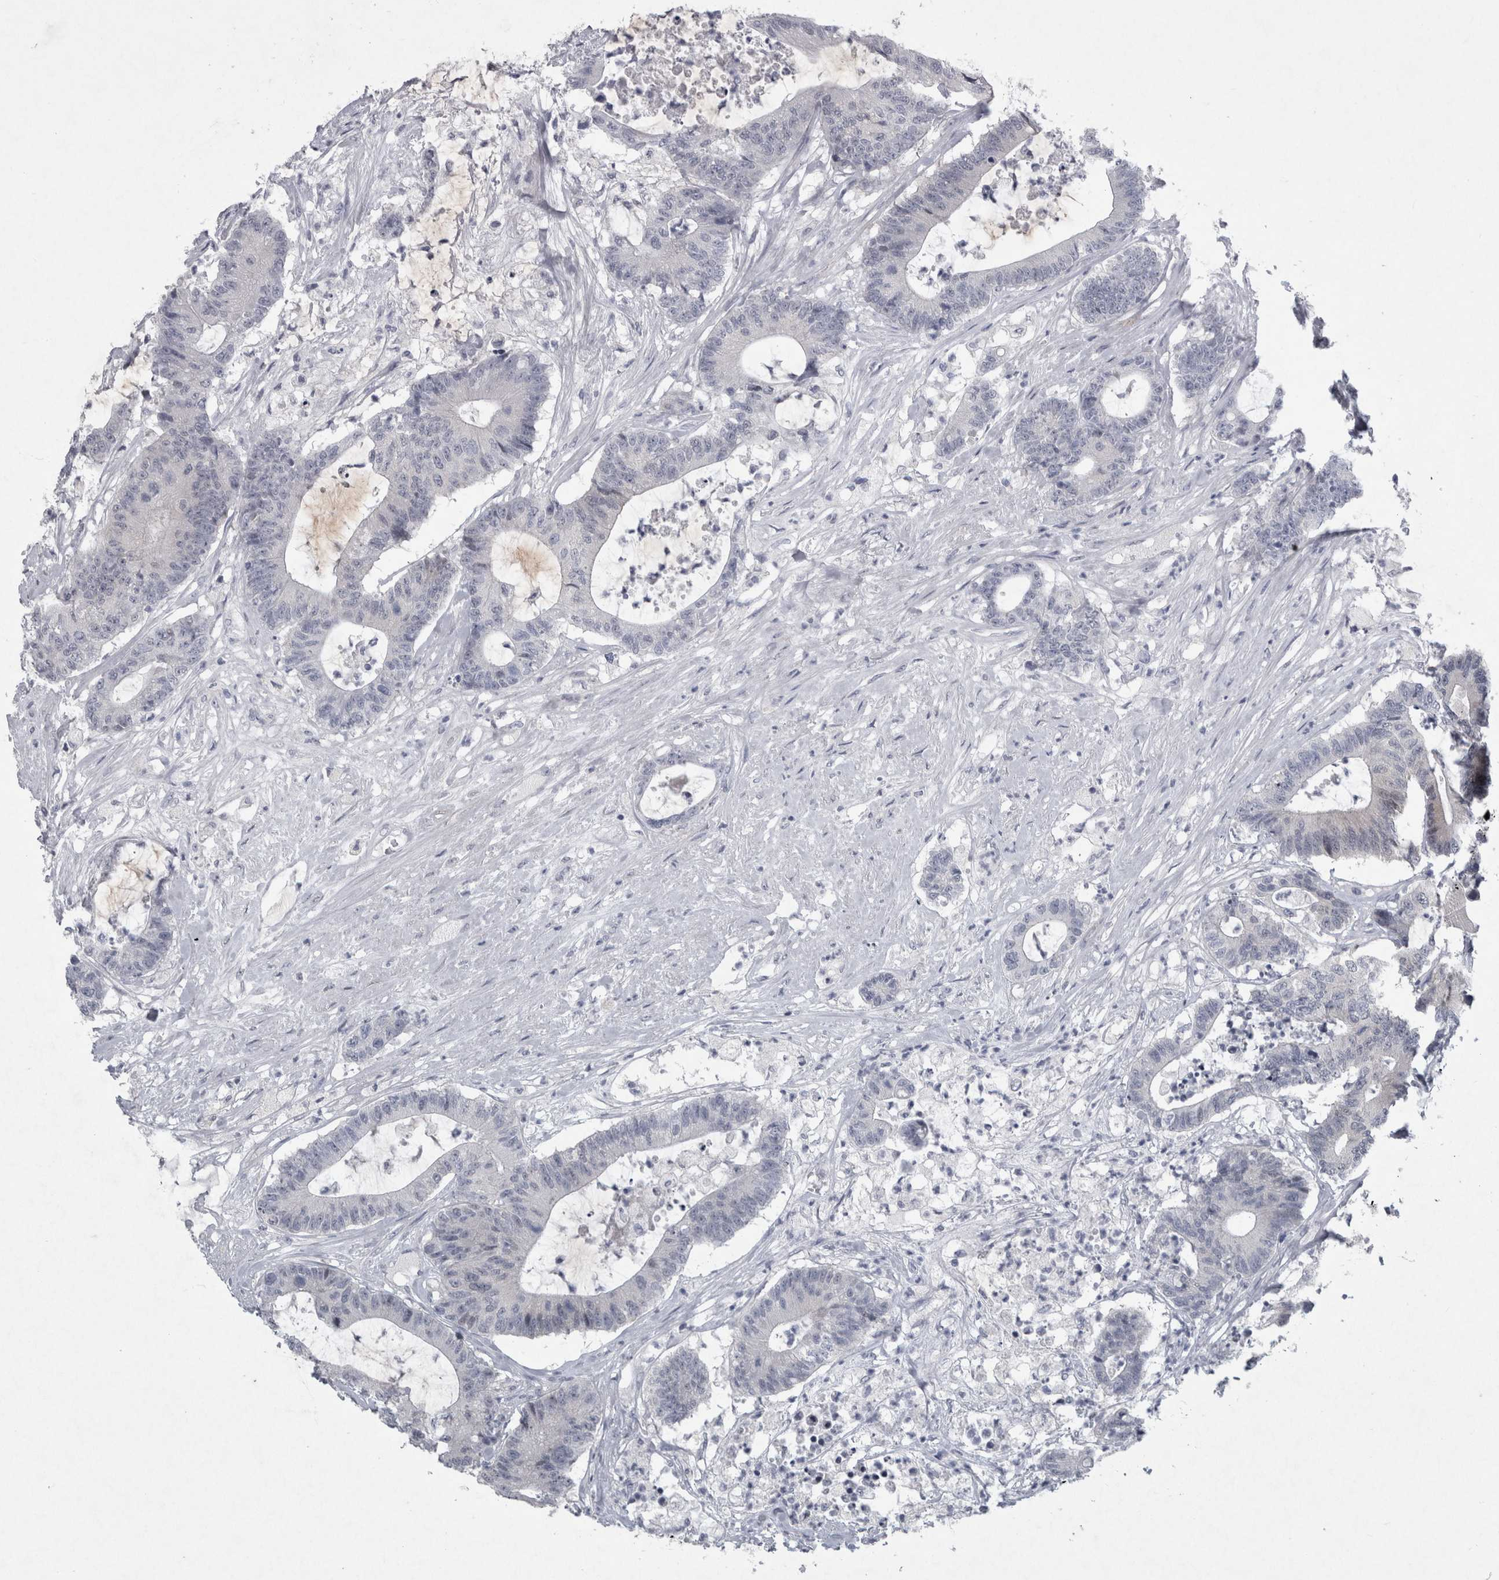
{"staining": {"intensity": "negative", "quantity": "none", "location": "none"}, "tissue": "colorectal cancer", "cell_type": "Tumor cells", "image_type": "cancer", "snomed": [{"axis": "morphology", "description": "Adenocarcinoma, NOS"}, {"axis": "topography", "description": "Colon"}], "caption": "An IHC histopathology image of colorectal adenocarcinoma is shown. There is no staining in tumor cells of colorectal adenocarcinoma.", "gene": "PDX1", "patient": {"sex": "female", "age": 84}}